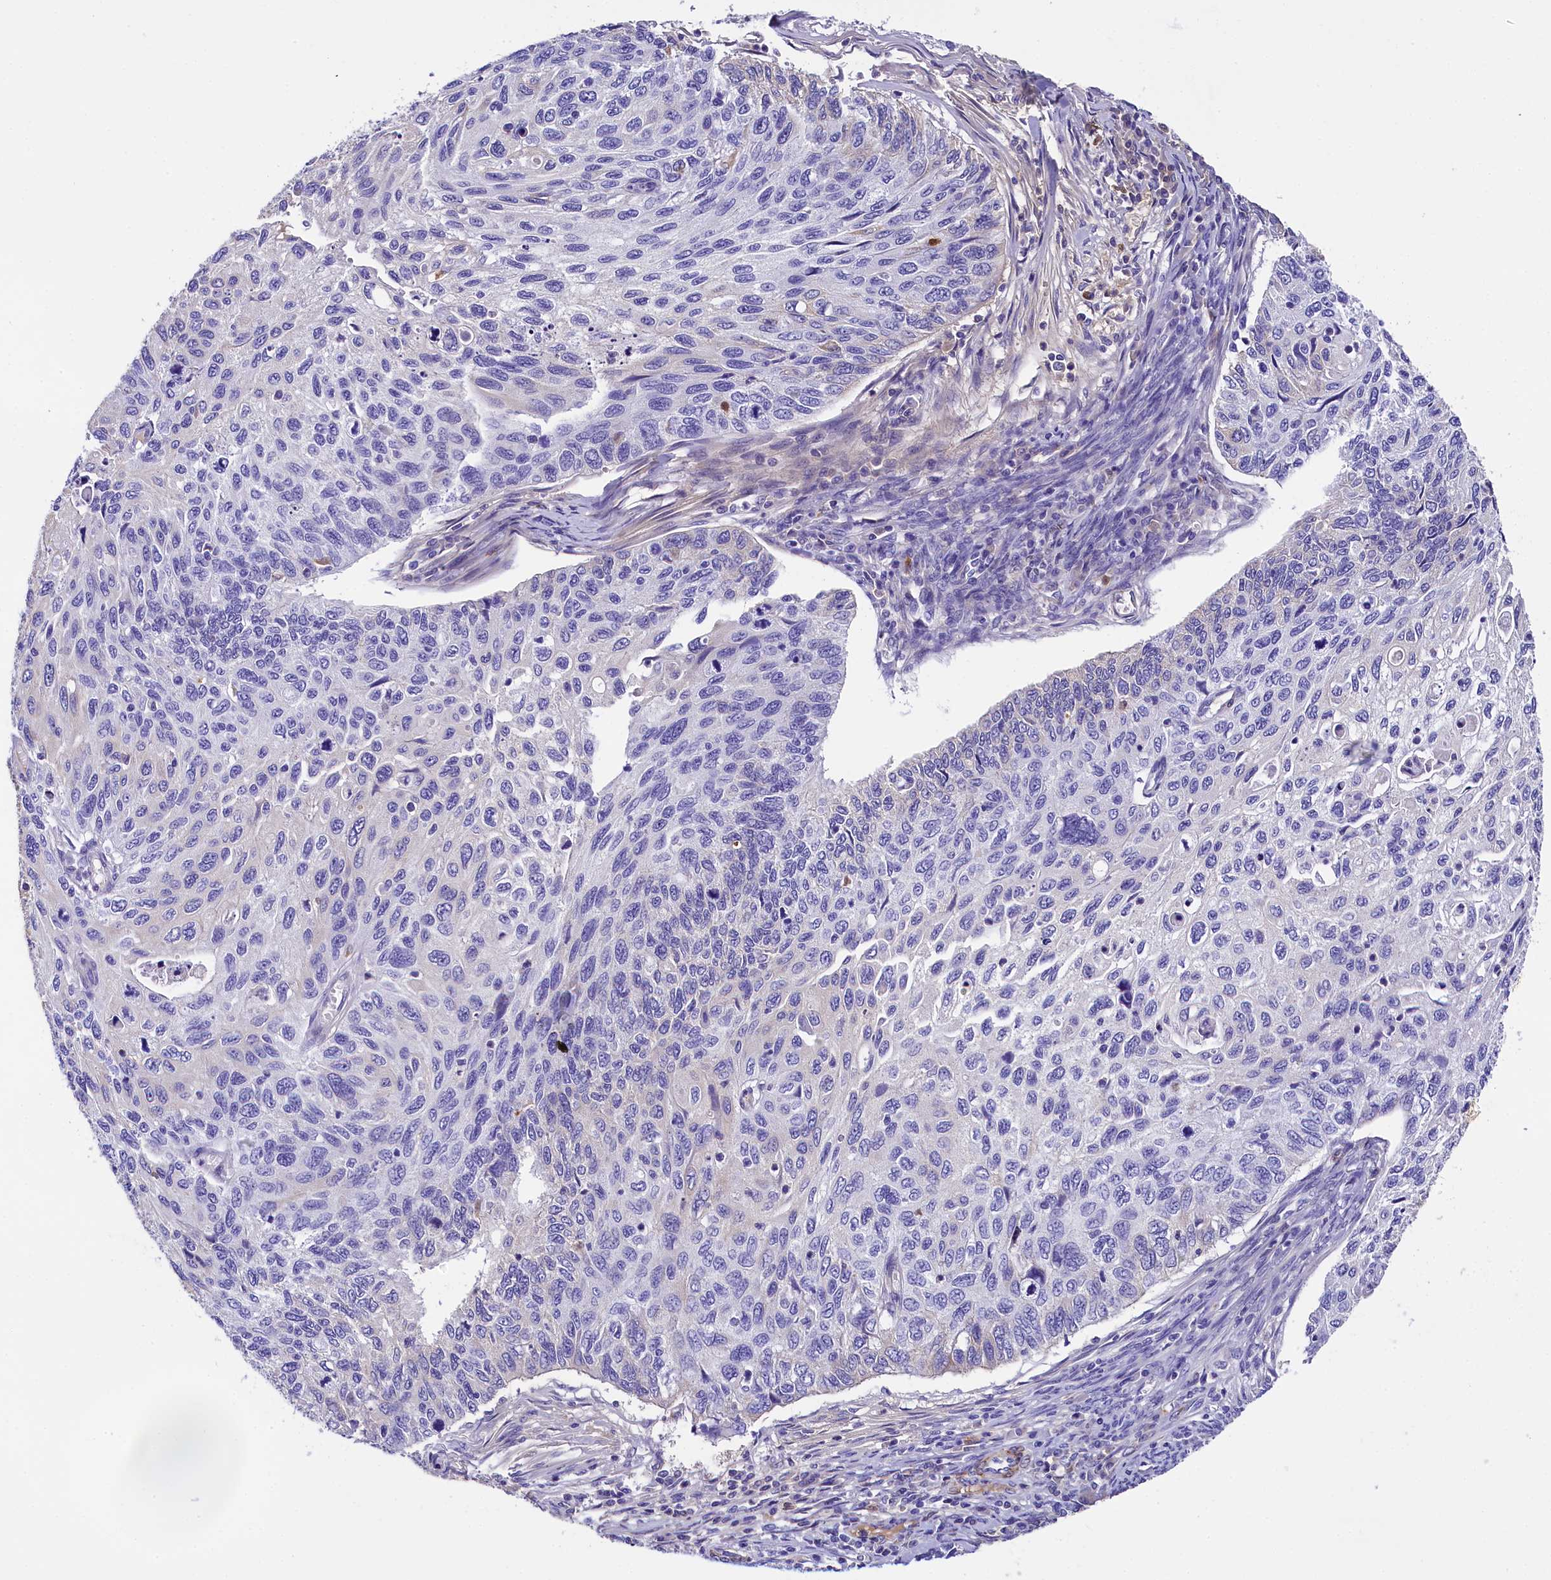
{"staining": {"intensity": "negative", "quantity": "none", "location": "none"}, "tissue": "cervical cancer", "cell_type": "Tumor cells", "image_type": "cancer", "snomed": [{"axis": "morphology", "description": "Squamous cell carcinoma, NOS"}, {"axis": "topography", "description": "Cervix"}], "caption": "A high-resolution photomicrograph shows IHC staining of cervical cancer, which reveals no significant positivity in tumor cells. (DAB (3,3'-diaminobenzidine) IHC with hematoxylin counter stain).", "gene": "SOD3", "patient": {"sex": "female", "age": 70}}